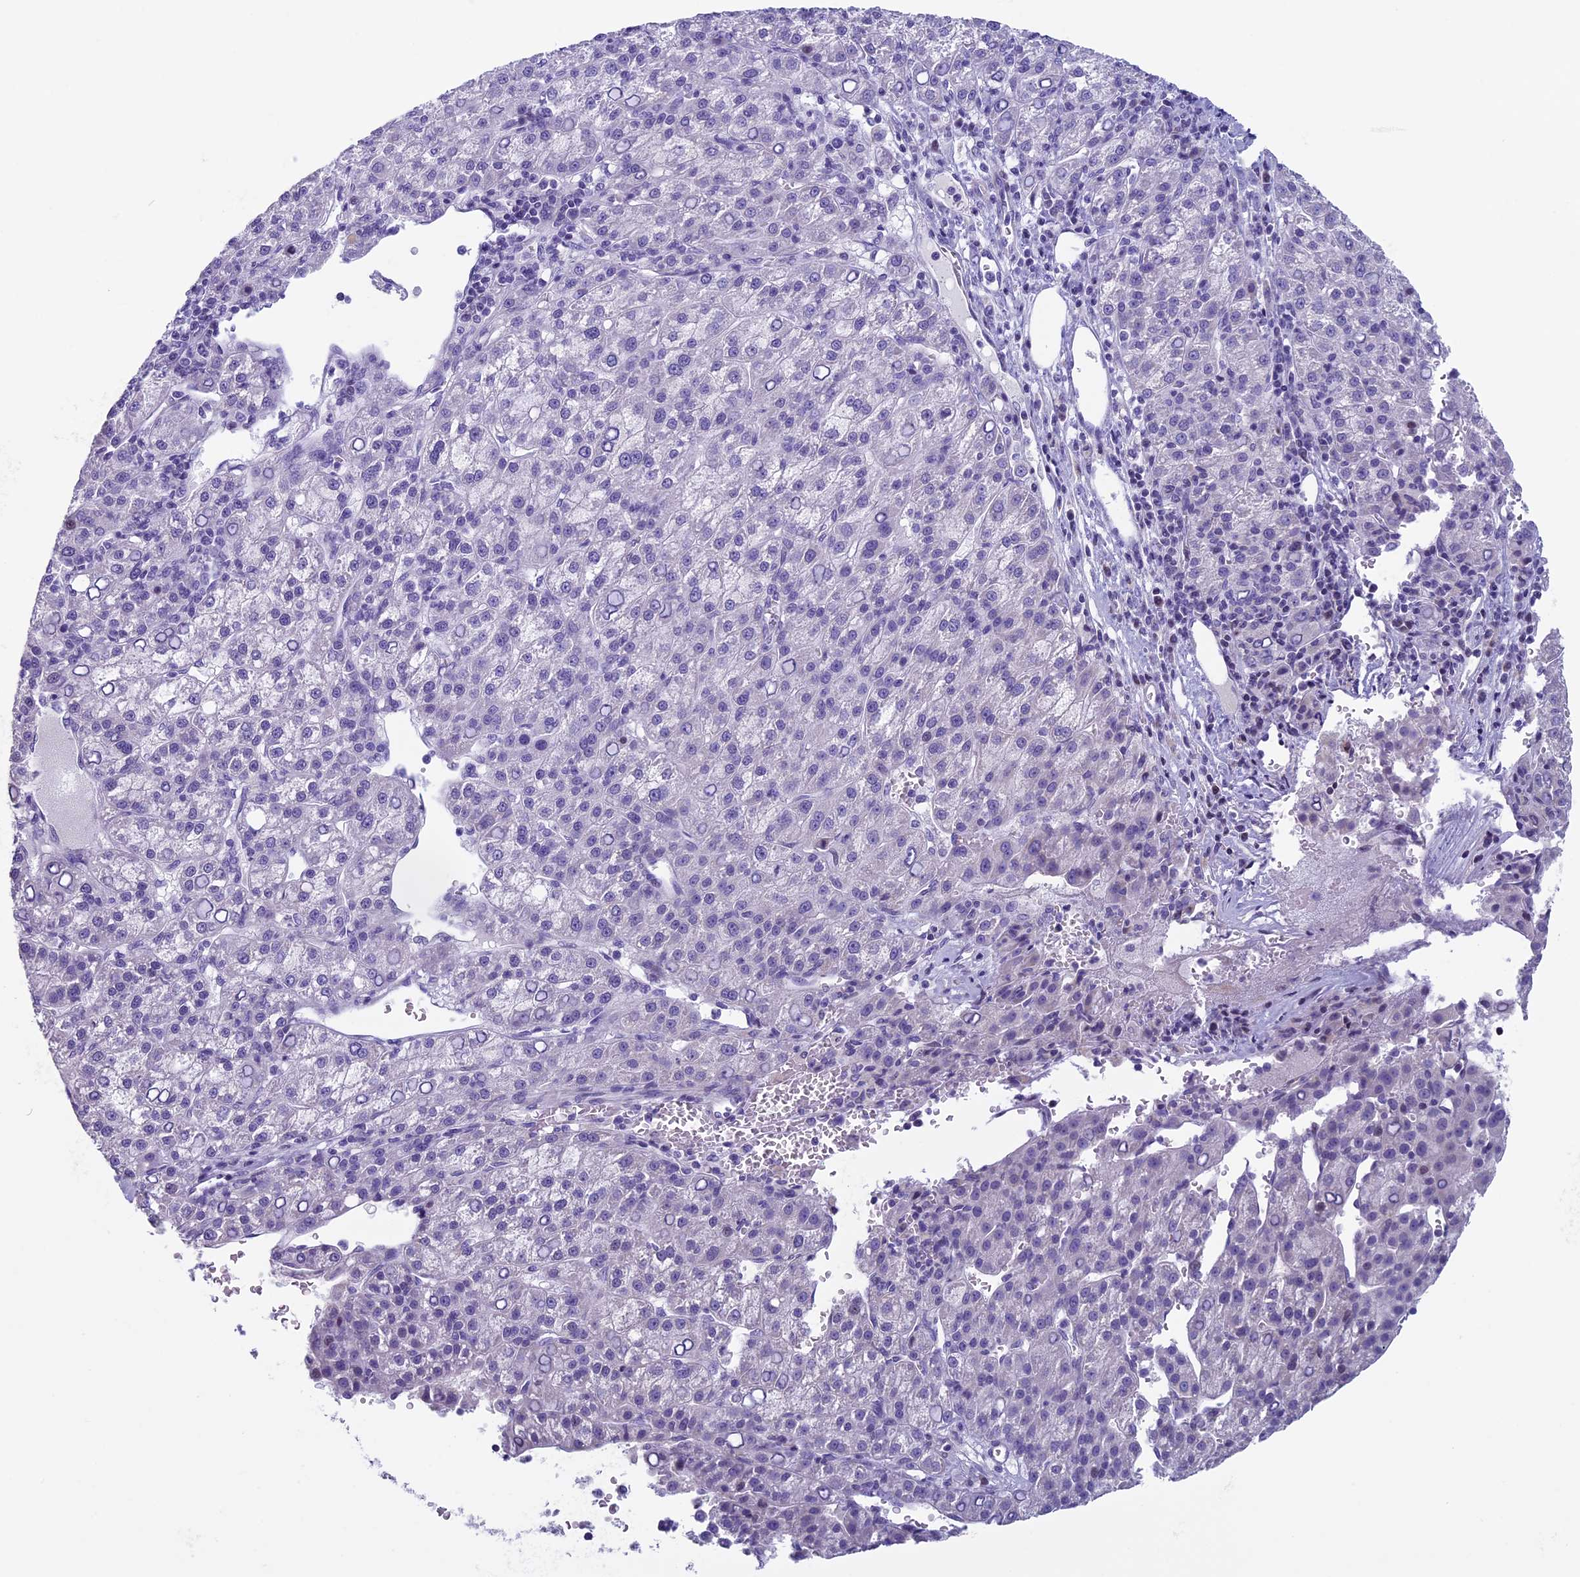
{"staining": {"intensity": "negative", "quantity": "none", "location": "none"}, "tissue": "liver cancer", "cell_type": "Tumor cells", "image_type": "cancer", "snomed": [{"axis": "morphology", "description": "Carcinoma, Hepatocellular, NOS"}, {"axis": "topography", "description": "Liver"}], "caption": "Micrograph shows no protein expression in tumor cells of liver hepatocellular carcinoma tissue.", "gene": "ZNF563", "patient": {"sex": "female", "age": 58}}